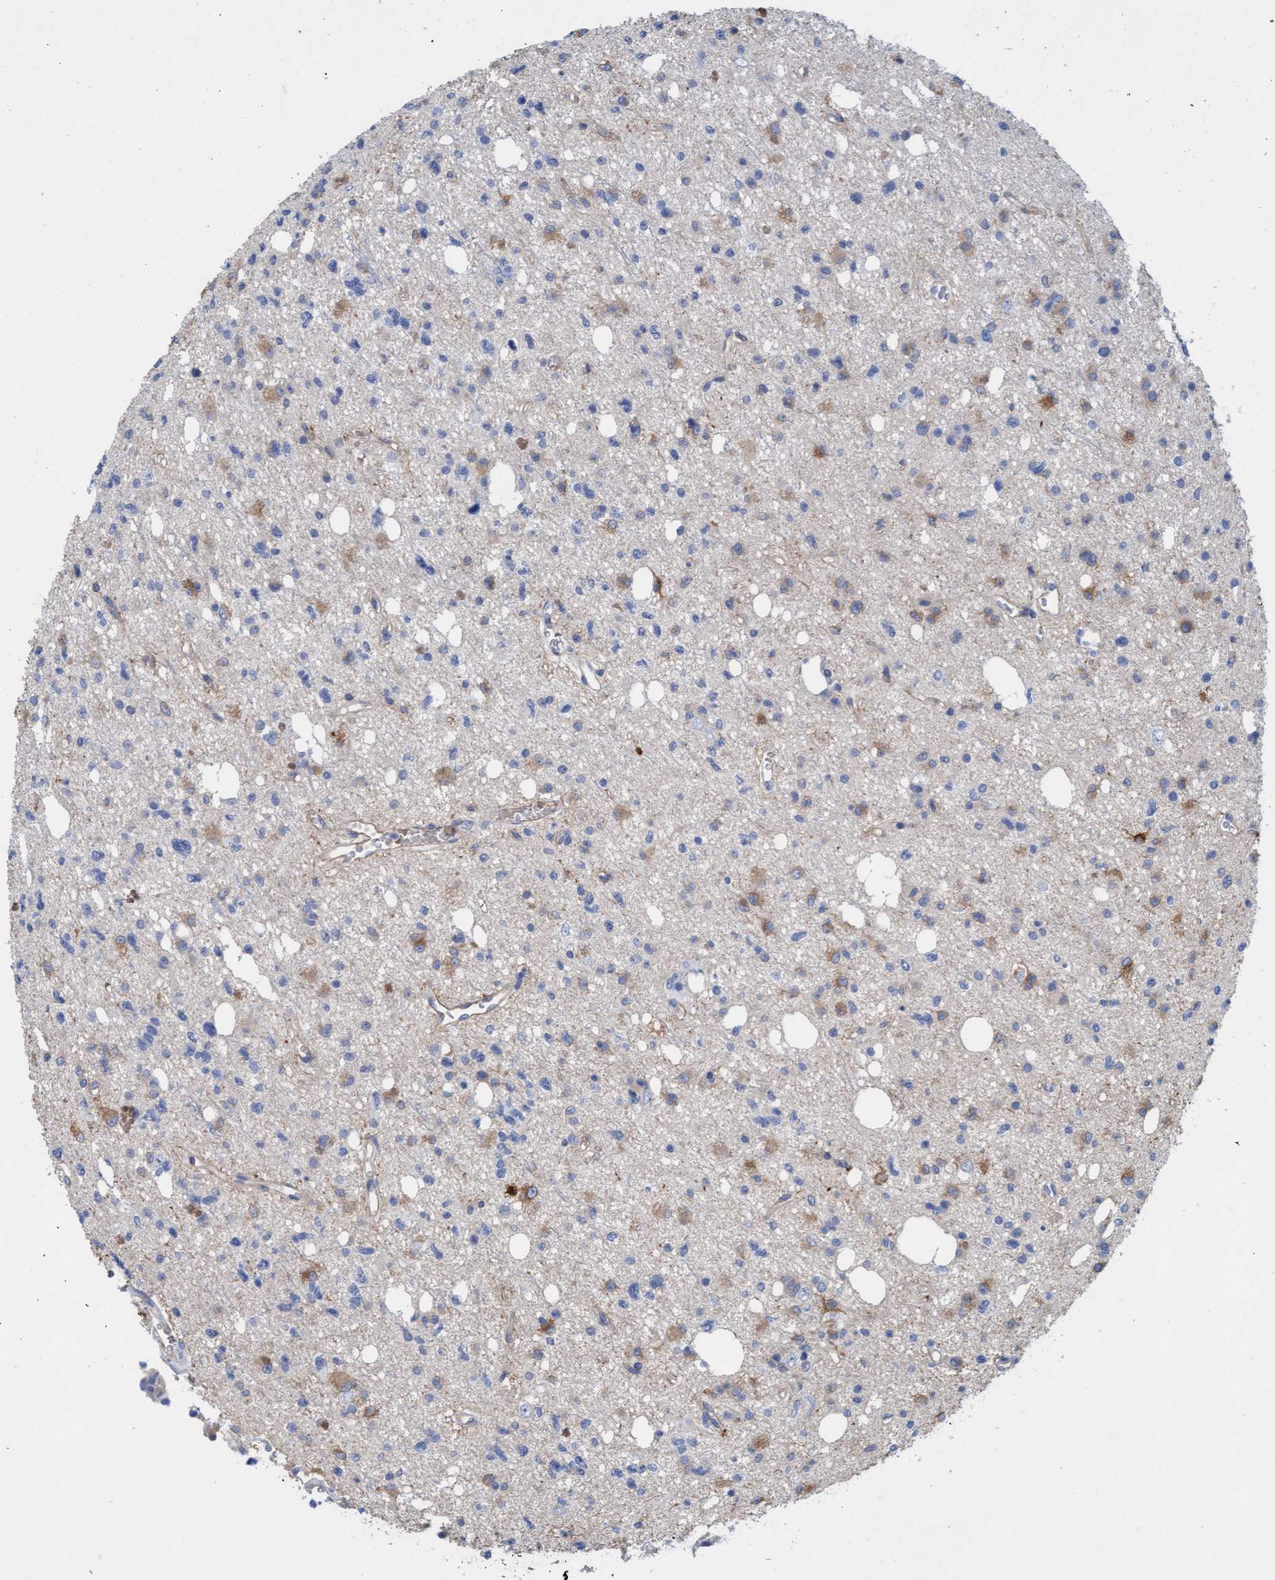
{"staining": {"intensity": "moderate", "quantity": "<25%", "location": "cytoplasmic/membranous"}, "tissue": "glioma", "cell_type": "Tumor cells", "image_type": "cancer", "snomed": [{"axis": "morphology", "description": "Glioma, malignant, High grade"}, {"axis": "topography", "description": "Brain"}], "caption": "Protein expression analysis of glioma demonstrates moderate cytoplasmic/membranous staining in about <25% of tumor cells. The staining was performed using DAB (3,3'-diaminobenzidine), with brown indicating positive protein expression. Nuclei are stained blue with hematoxylin.", "gene": "SIGIRR", "patient": {"sex": "female", "age": 62}}